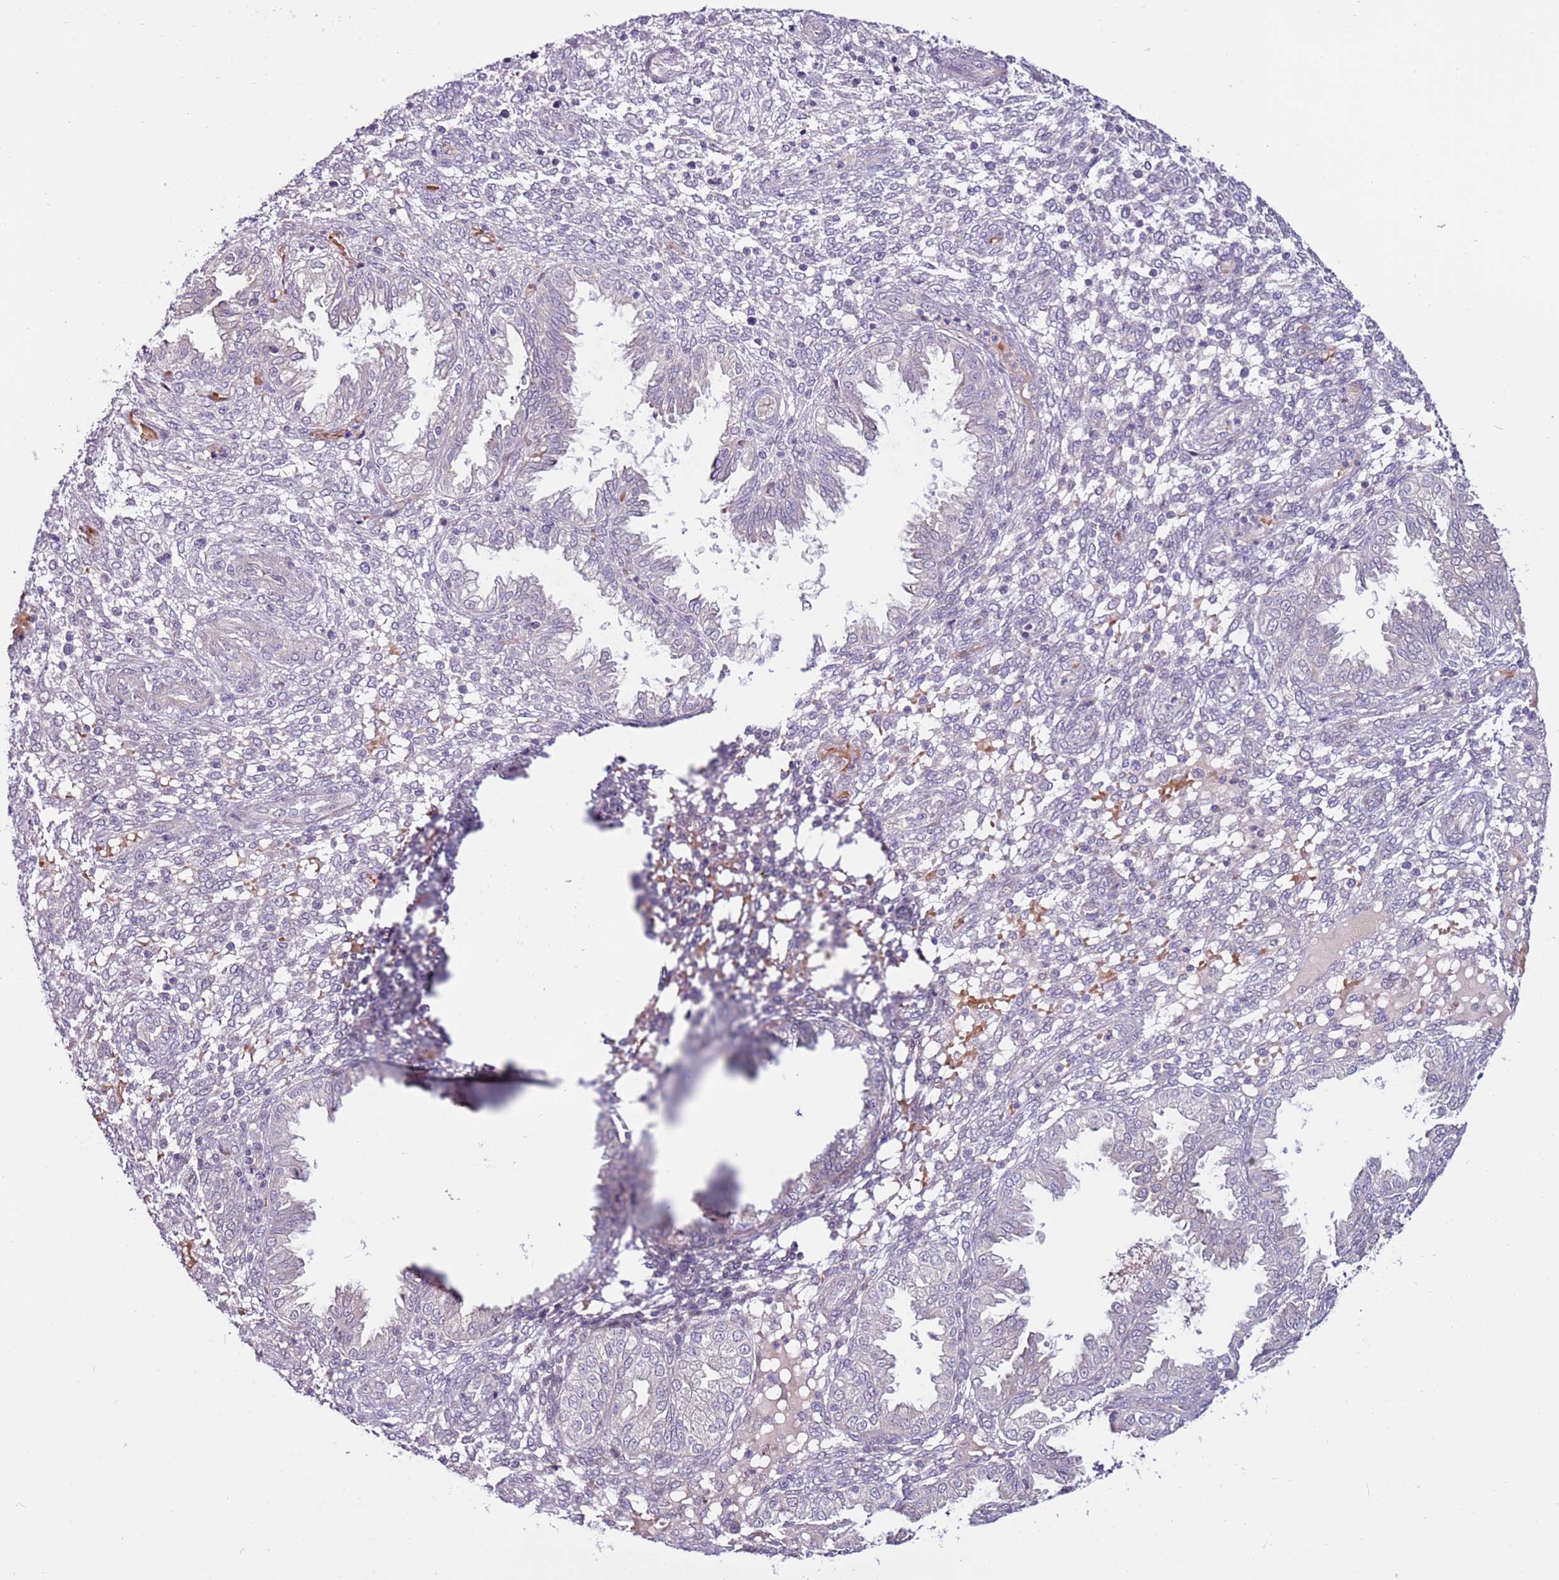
{"staining": {"intensity": "negative", "quantity": "none", "location": "none"}, "tissue": "endometrium", "cell_type": "Cells in endometrial stroma", "image_type": "normal", "snomed": [{"axis": "morphology", "description": "Normal tissue, NOS"}, {"axis": "topography", "description": "Endometrium"}], "caption": "High power microscopy micrograph of an IHC photomicrograph of unremarkable endometrium, revealing no significant expression in cells in endometrial stroma.", "gene": "MTG2", "patient": {"sex": "female", "age": 33}}